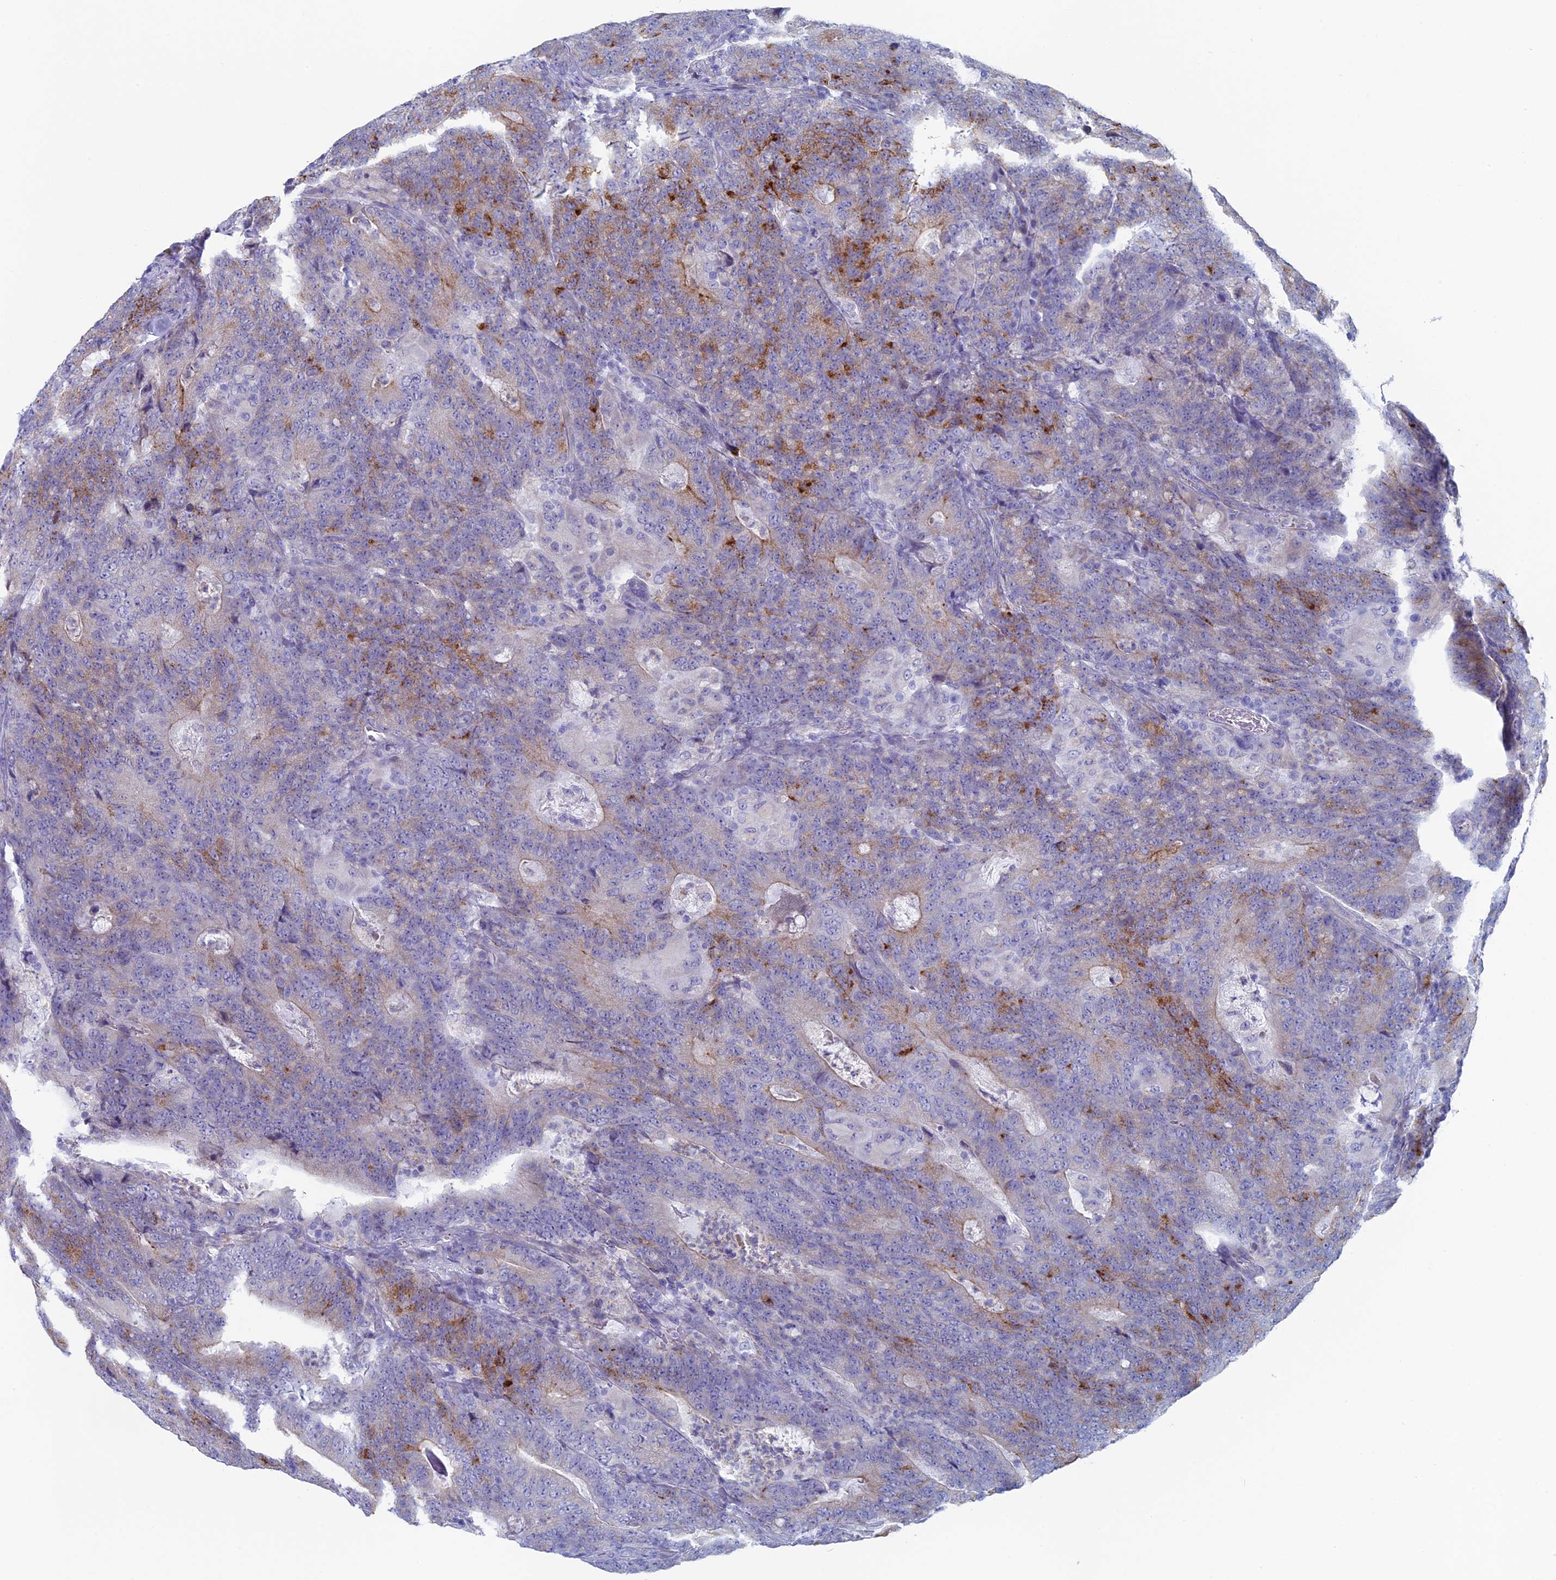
{"staining": {"intensity": "weak", "quantity": "<25%", "location": "cytoplasmic/membranous"}, "tissue": "colorectal cancer", "cell_type": "Tumor cells", "image_type": "cancer", "snomed": [{"axis": "morphology", "description": "Normal tissue, NOS"}, {"axis": "morphology", "description": "Adenocarcinoma, NOS"}, {"axis": "topography", "description": "Colon"}], "caption": "DAB (3,3'-diaminobenzidine) immunohistochemical staining of adenocarcinoma (colorectal) exhibits no significant staining in tumor cells.", "gene": "MAGEB6", "patient": {"sex": "female", "age": 75}}